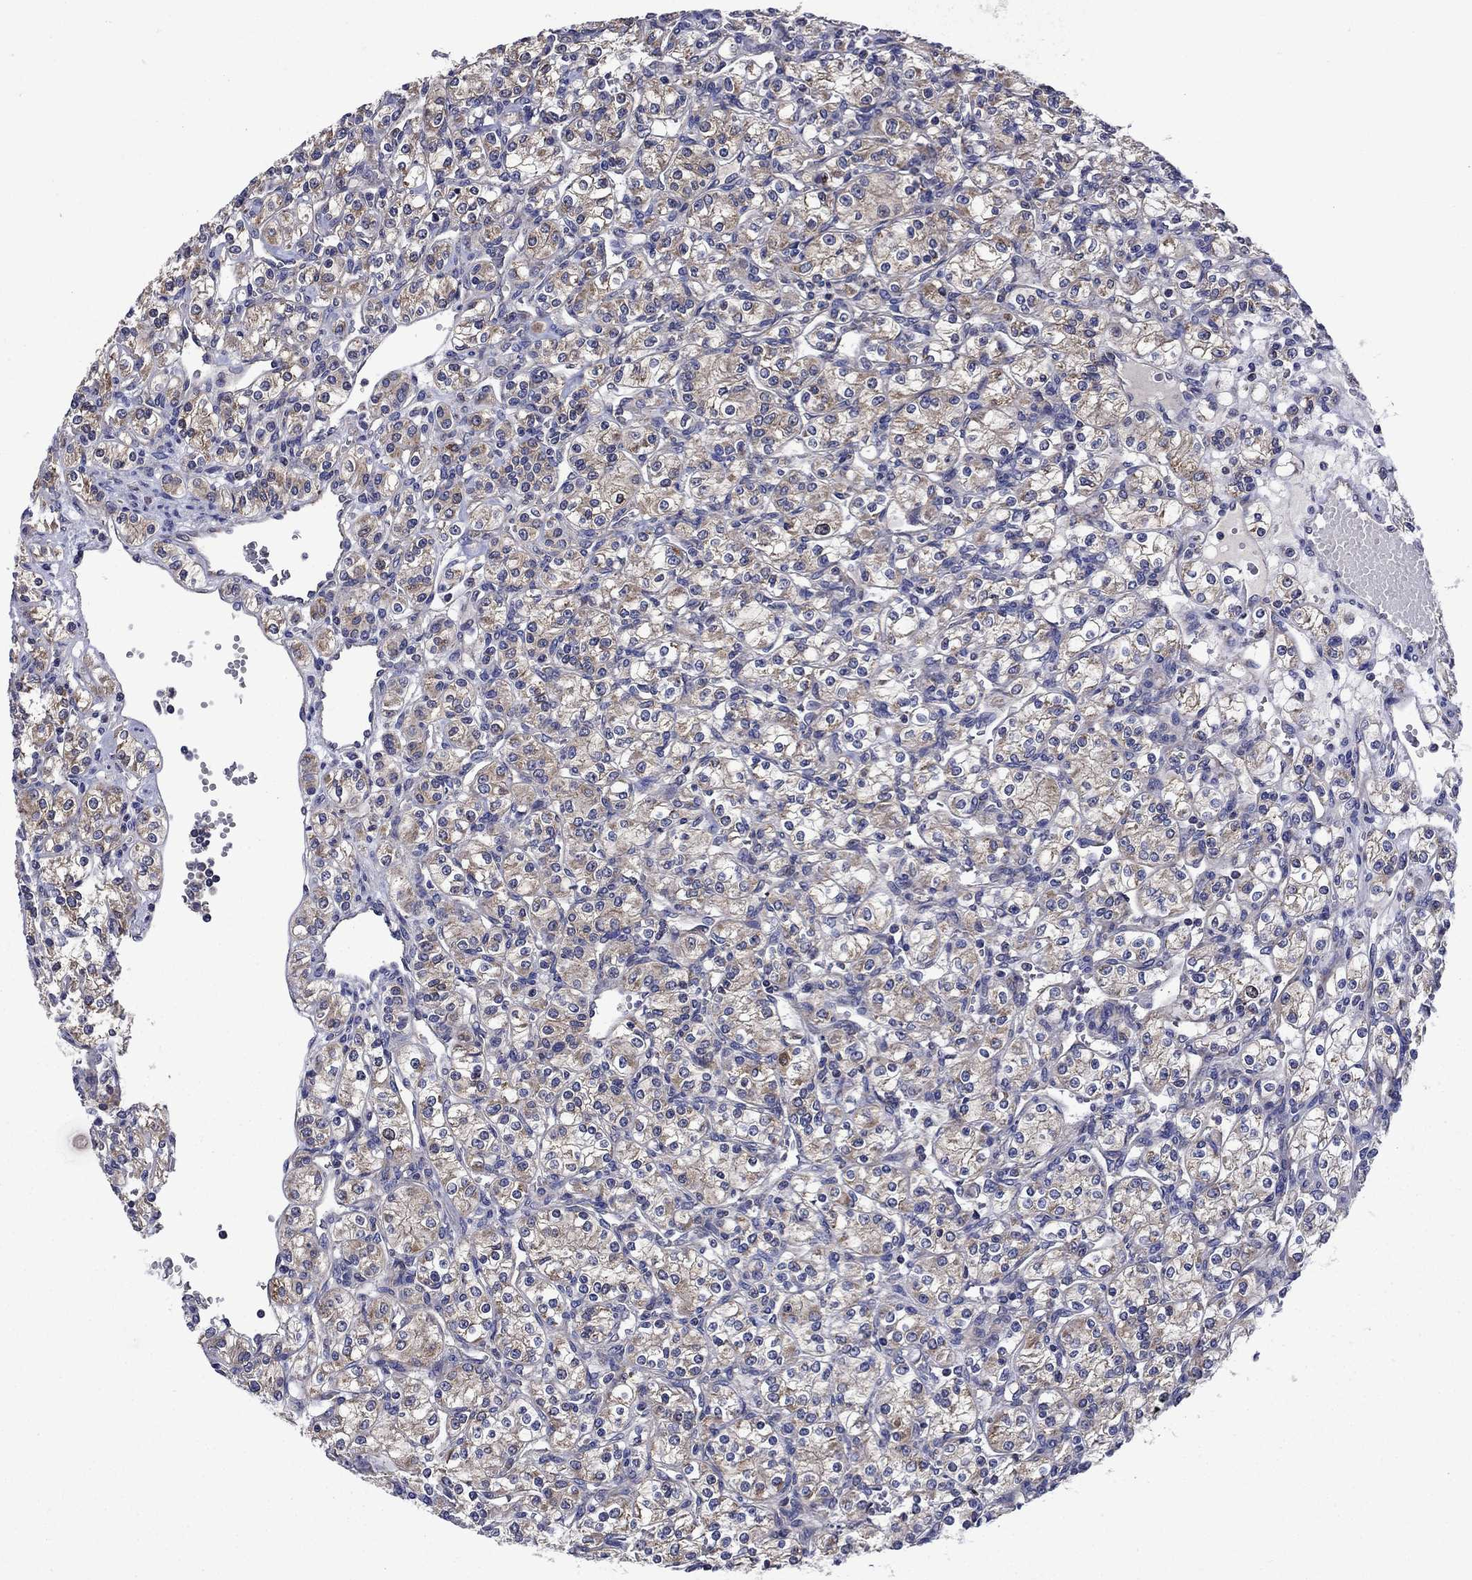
{"staining": {"intensity": "weak", "quantity": "<25%", "location": "cytoplasmic/membranous"}, "tissue": "renal cancer", "cell_type": "Tumor cells", "image_type": "cancer", "snomed": [{"axis": "morphology", "description": "Adenocarcinoma, NOS"}, {"axis": "topography", "description": "Kidney"}], "caption": "Renal cancer was stained to show a protein in brown. There is no significant positivity in tumor cells.", "gene": "KIF22", "patient": {"sex": "male", "age": 77}}